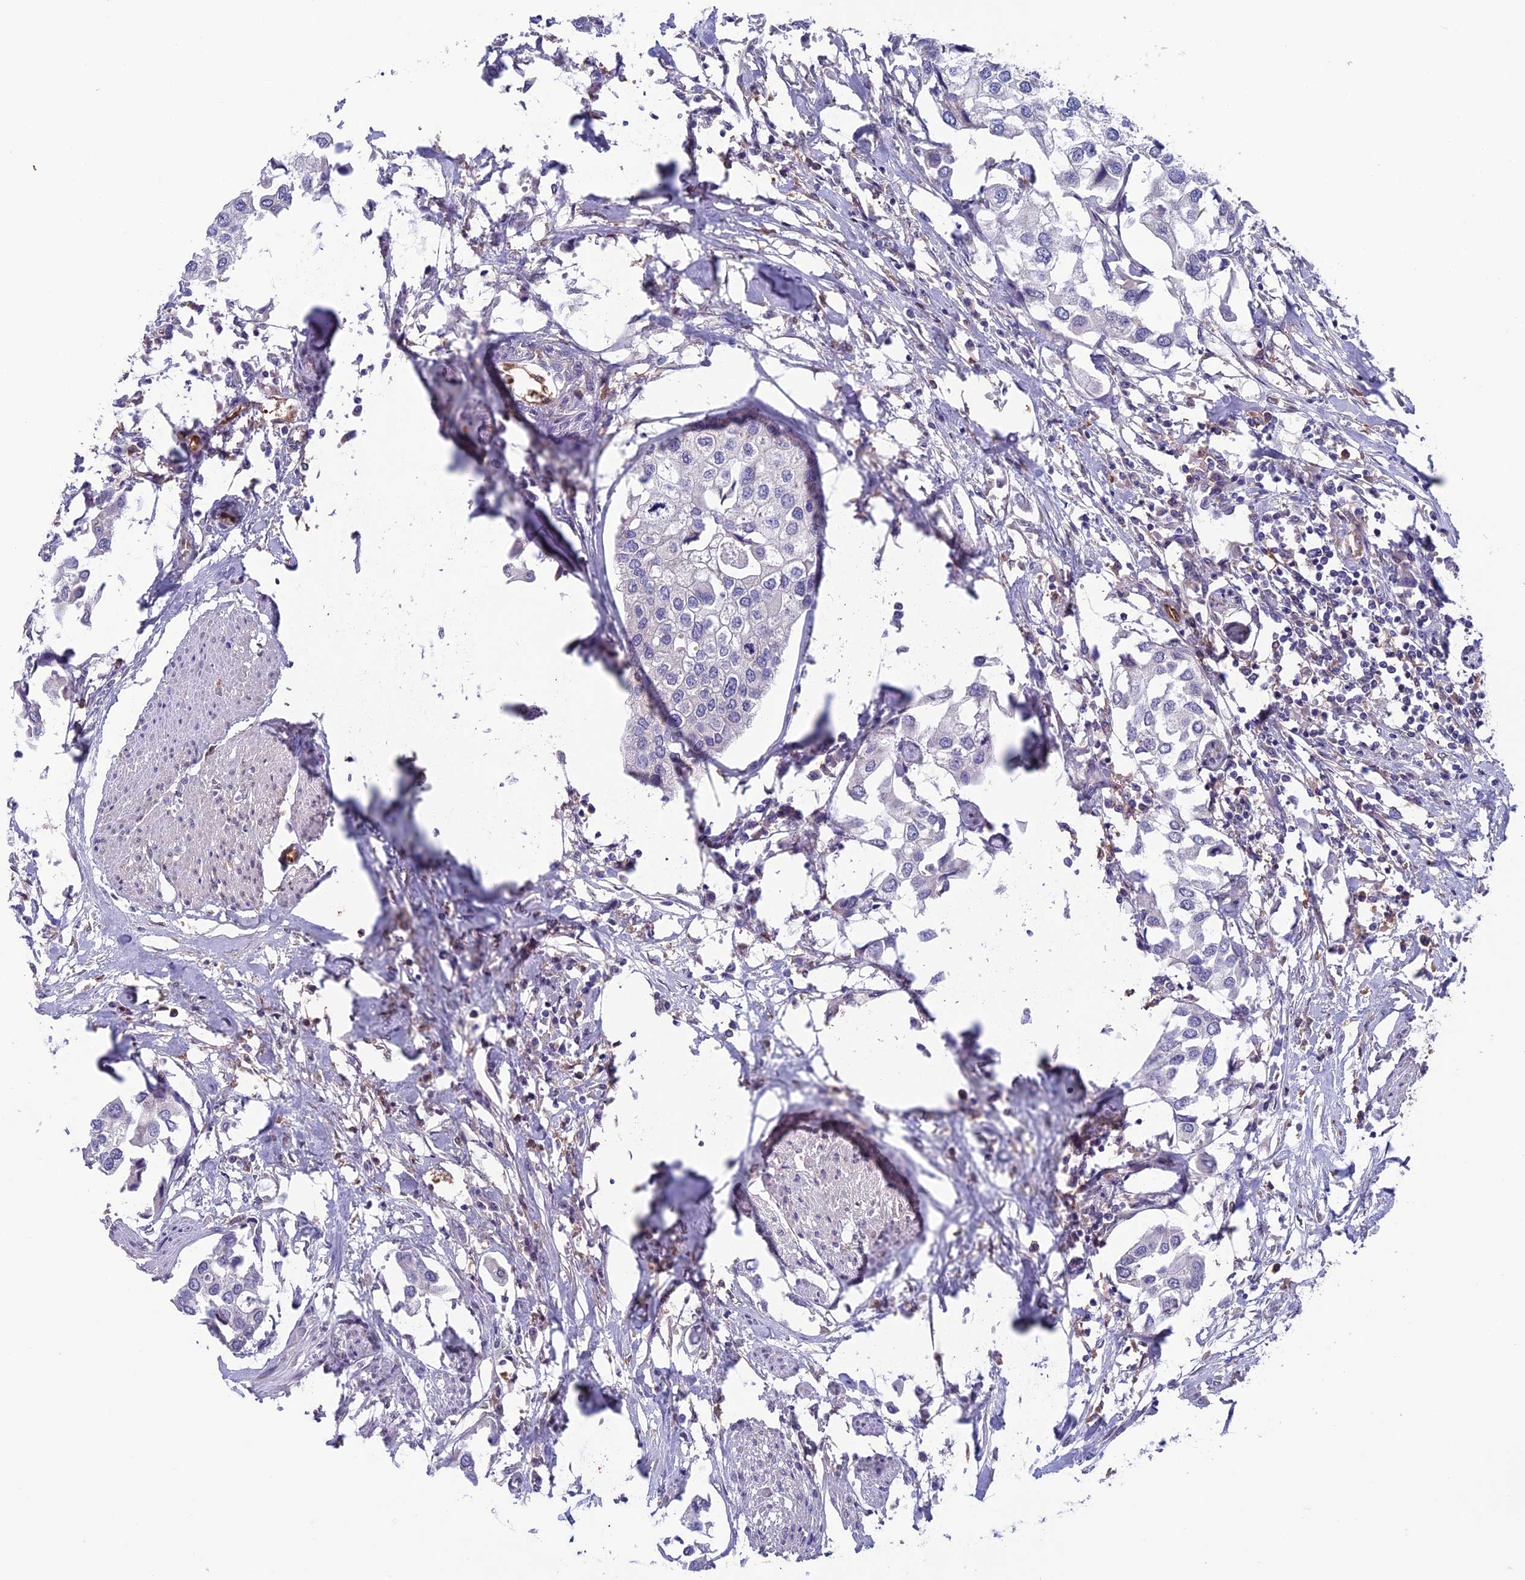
{"staining": {"intensity": "negative", "quantity": "none", "location": "none"}, "tissue": "urothelial cancer", "cell_type": "Tumor cells", "image_type": "cancer", "snomed": [{"axis": "morphology", "description": "Urothelial carcinoma, High grade"}, {"axis": "topography", "description": "Urinary bladder"}], "caption": "Tumor cells are negative for brown protein staining in urothelial cancer.", "gene": "MAST2", "patient": {"sex": "male", "age": 64}}